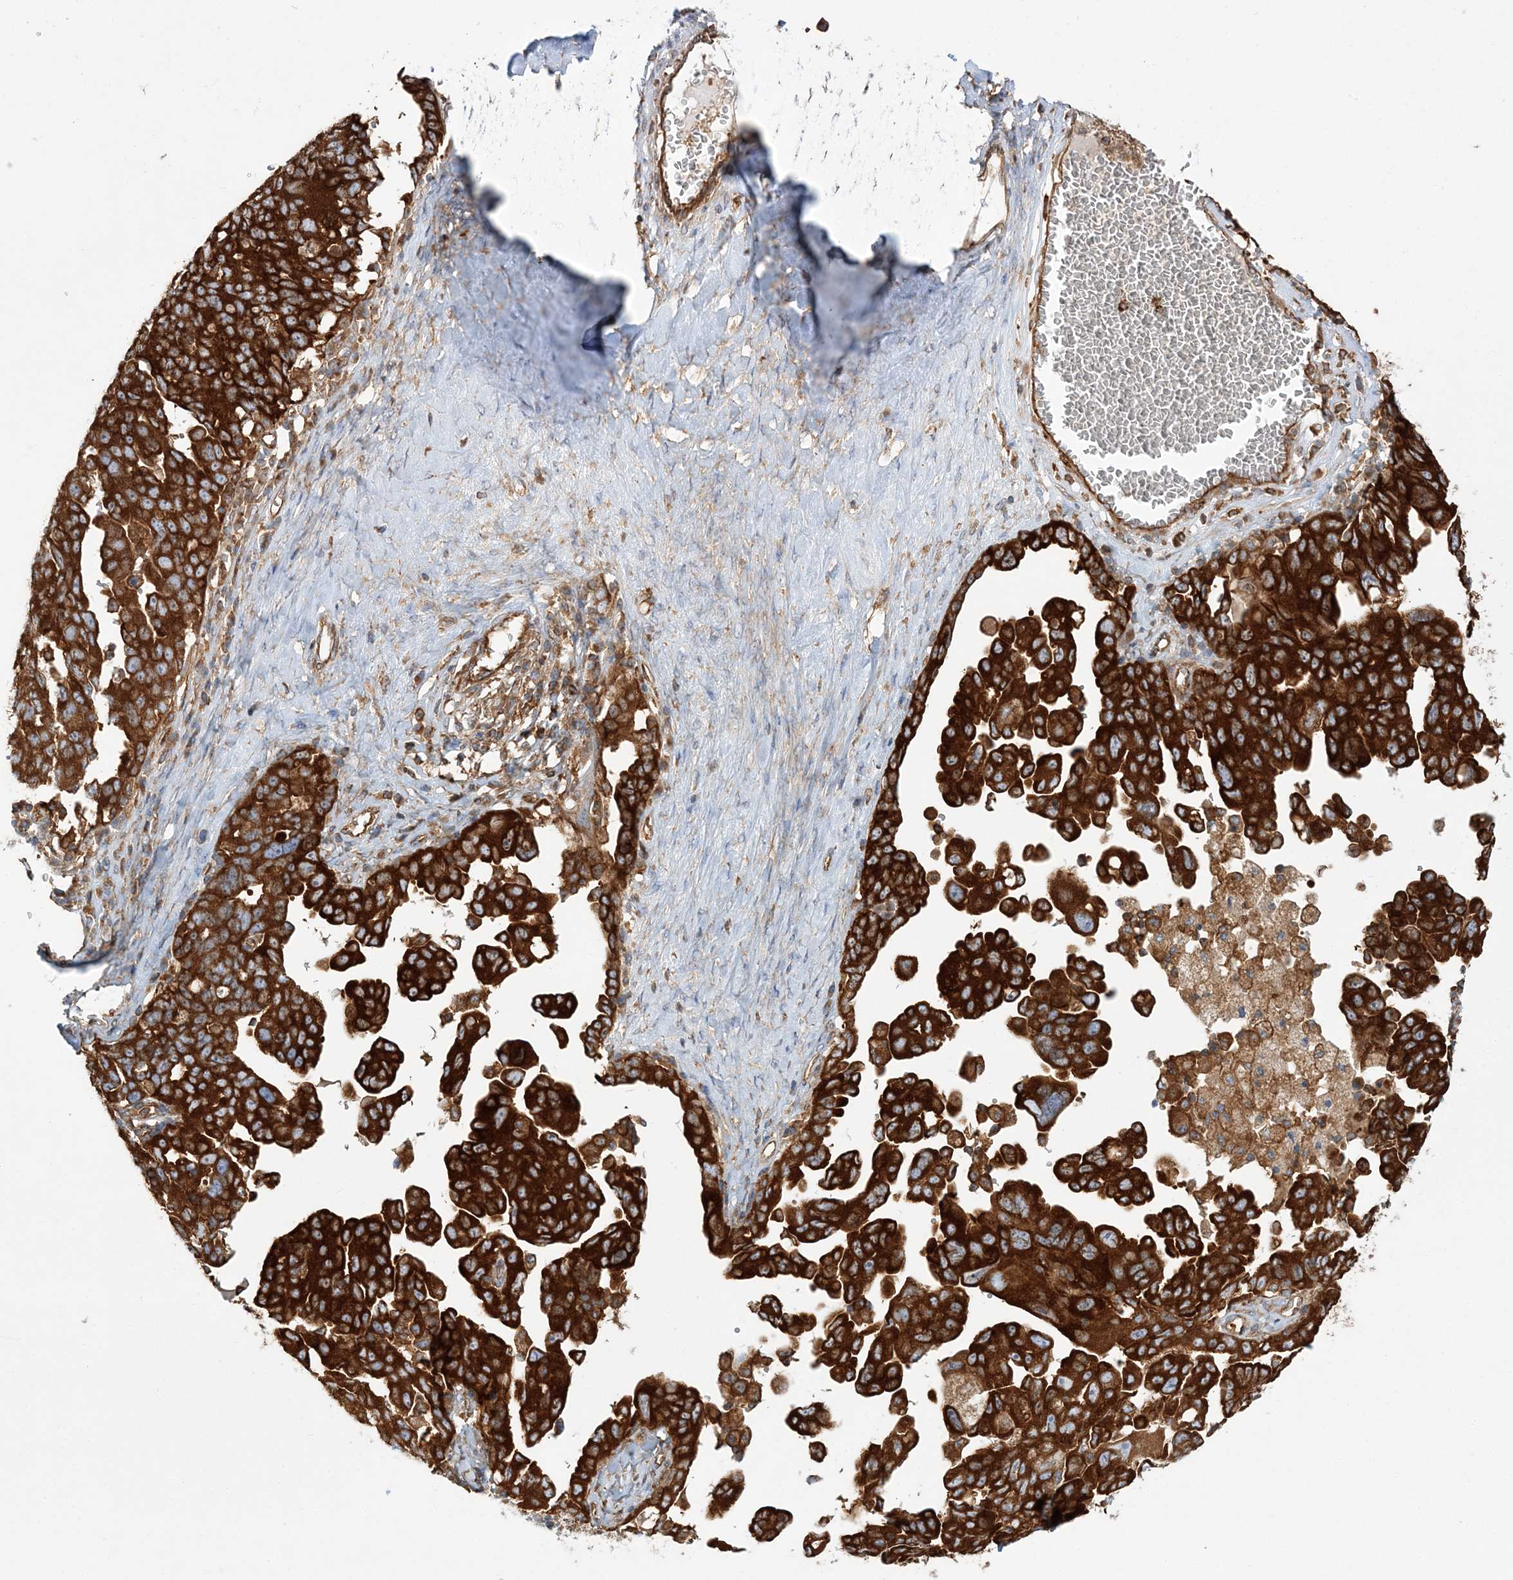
{"staining": {"intensity": "strong", "quantity": ">75%", "location": "cytoplasmic/membranous"}, "tissue": "ovarian cancer", "cell_type": "Tumor cells", "image_type": "cancer", "snomed": [{"axis": "morphology", "description": "Carcinoma, endometroid"}, {"axis": "topography", "description": "Ovary"}], "caption": "Immunohistochemistry staining of ovarian cancer, which displays high levels of strong cytoplasmic/membranous staining in about >75% of tumor cells indicating strong cytoplasmic/membranous protein staining. The staining was performed using DAB (brown) for protein detection and nuclei were counterstained in hematoxylin (blue).", "gene": "TBC1D5", "patient": {"sex": "female", "age": 62}}